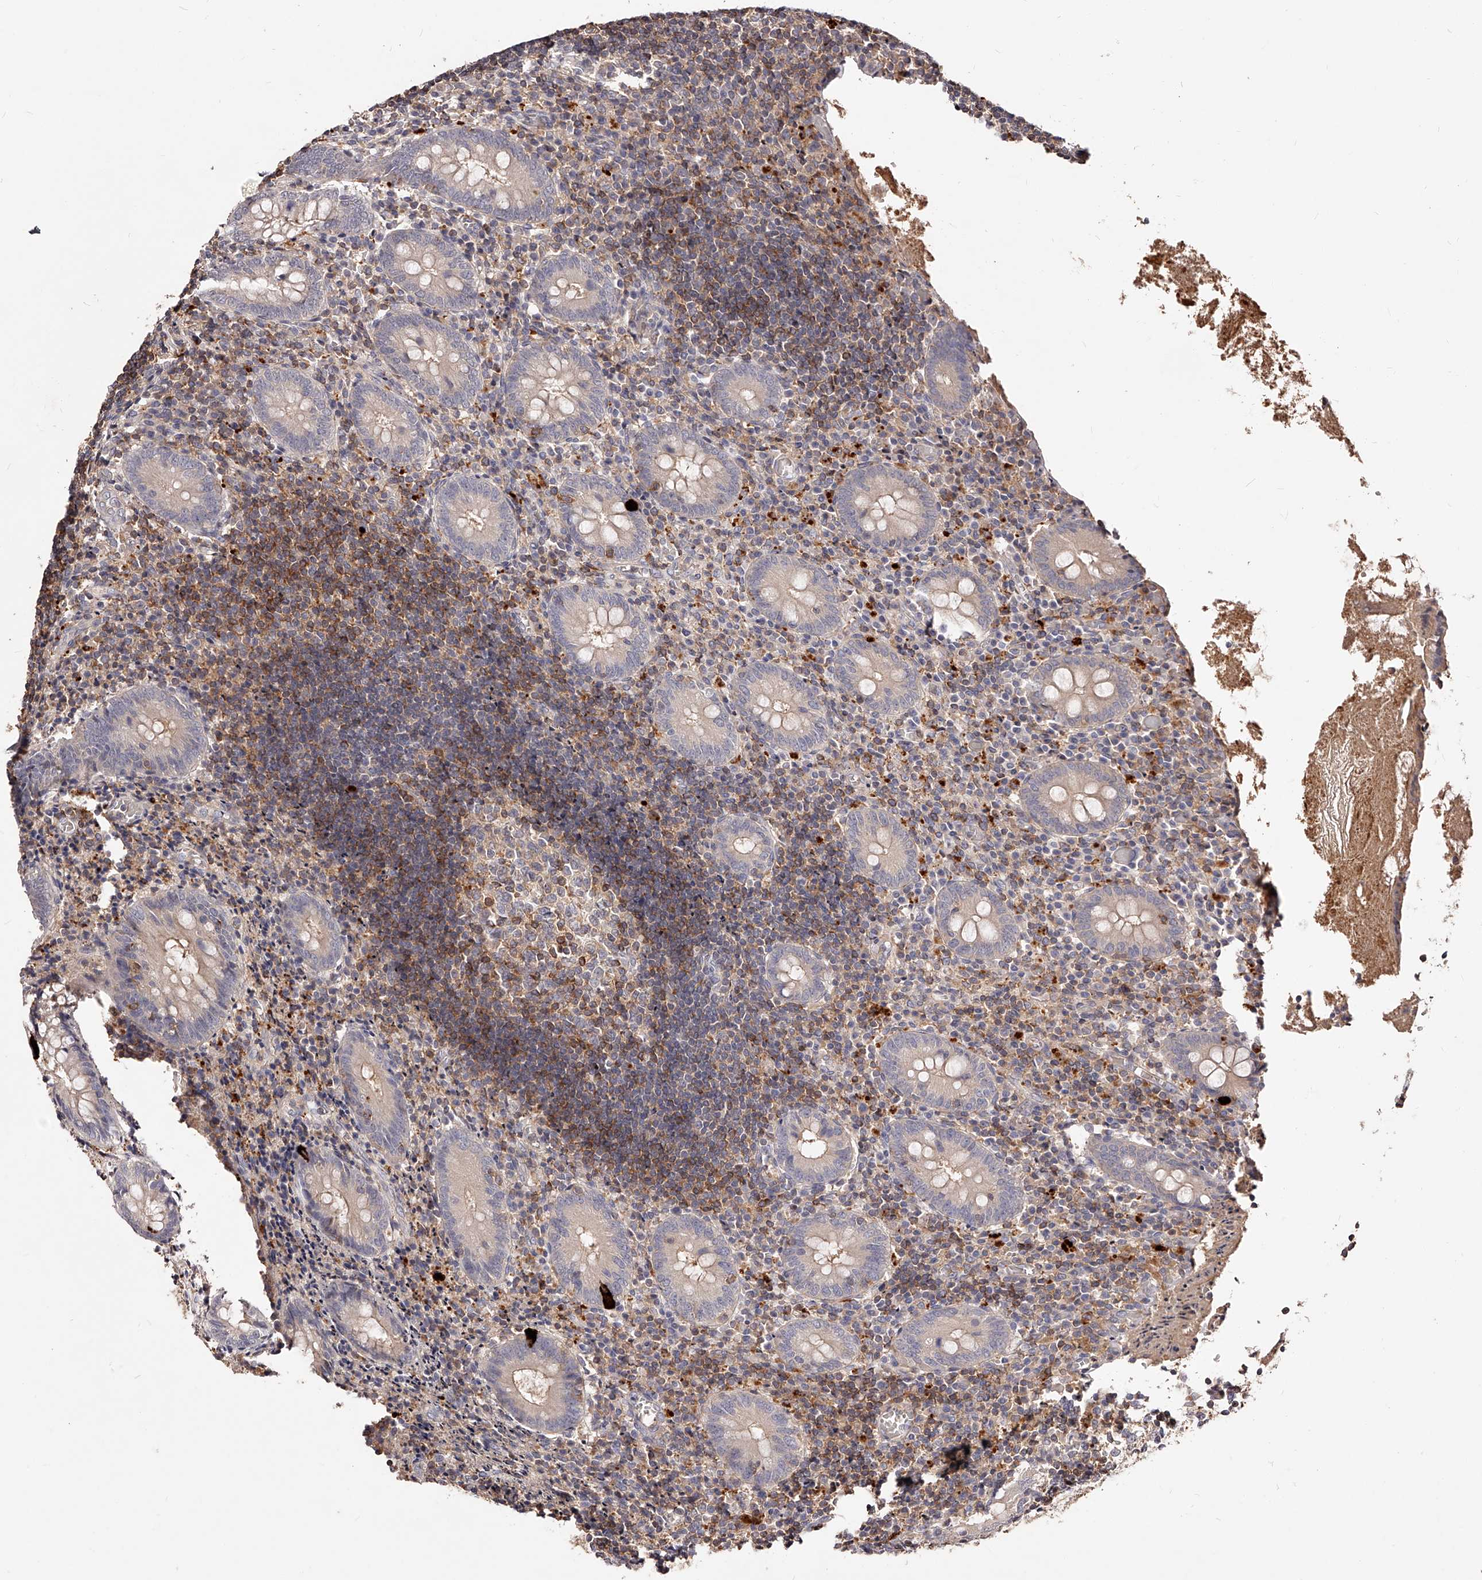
{"staining": {"intensity": "weak", "quantity": "25%-75%", "location": "cytoplasmic/membranous"}, "tissue": "appendix", "cell_type": "Glandular cells", "image_type": "normal", "snomed": [{"axis": "morphology", "description": "Normal tissue, NOS"}, {"axis": "topography", "description": "Appendix"}], "caption": "A photomicrograph showing weak cytoplasmic/membranous staining in approximately 25%-75% of glandular cells in unremarkable appendix, as visualized by brown immunohistochemical staining.", "gene": "PHACTR1", "patient": {"sex": "female", "age": 17}}